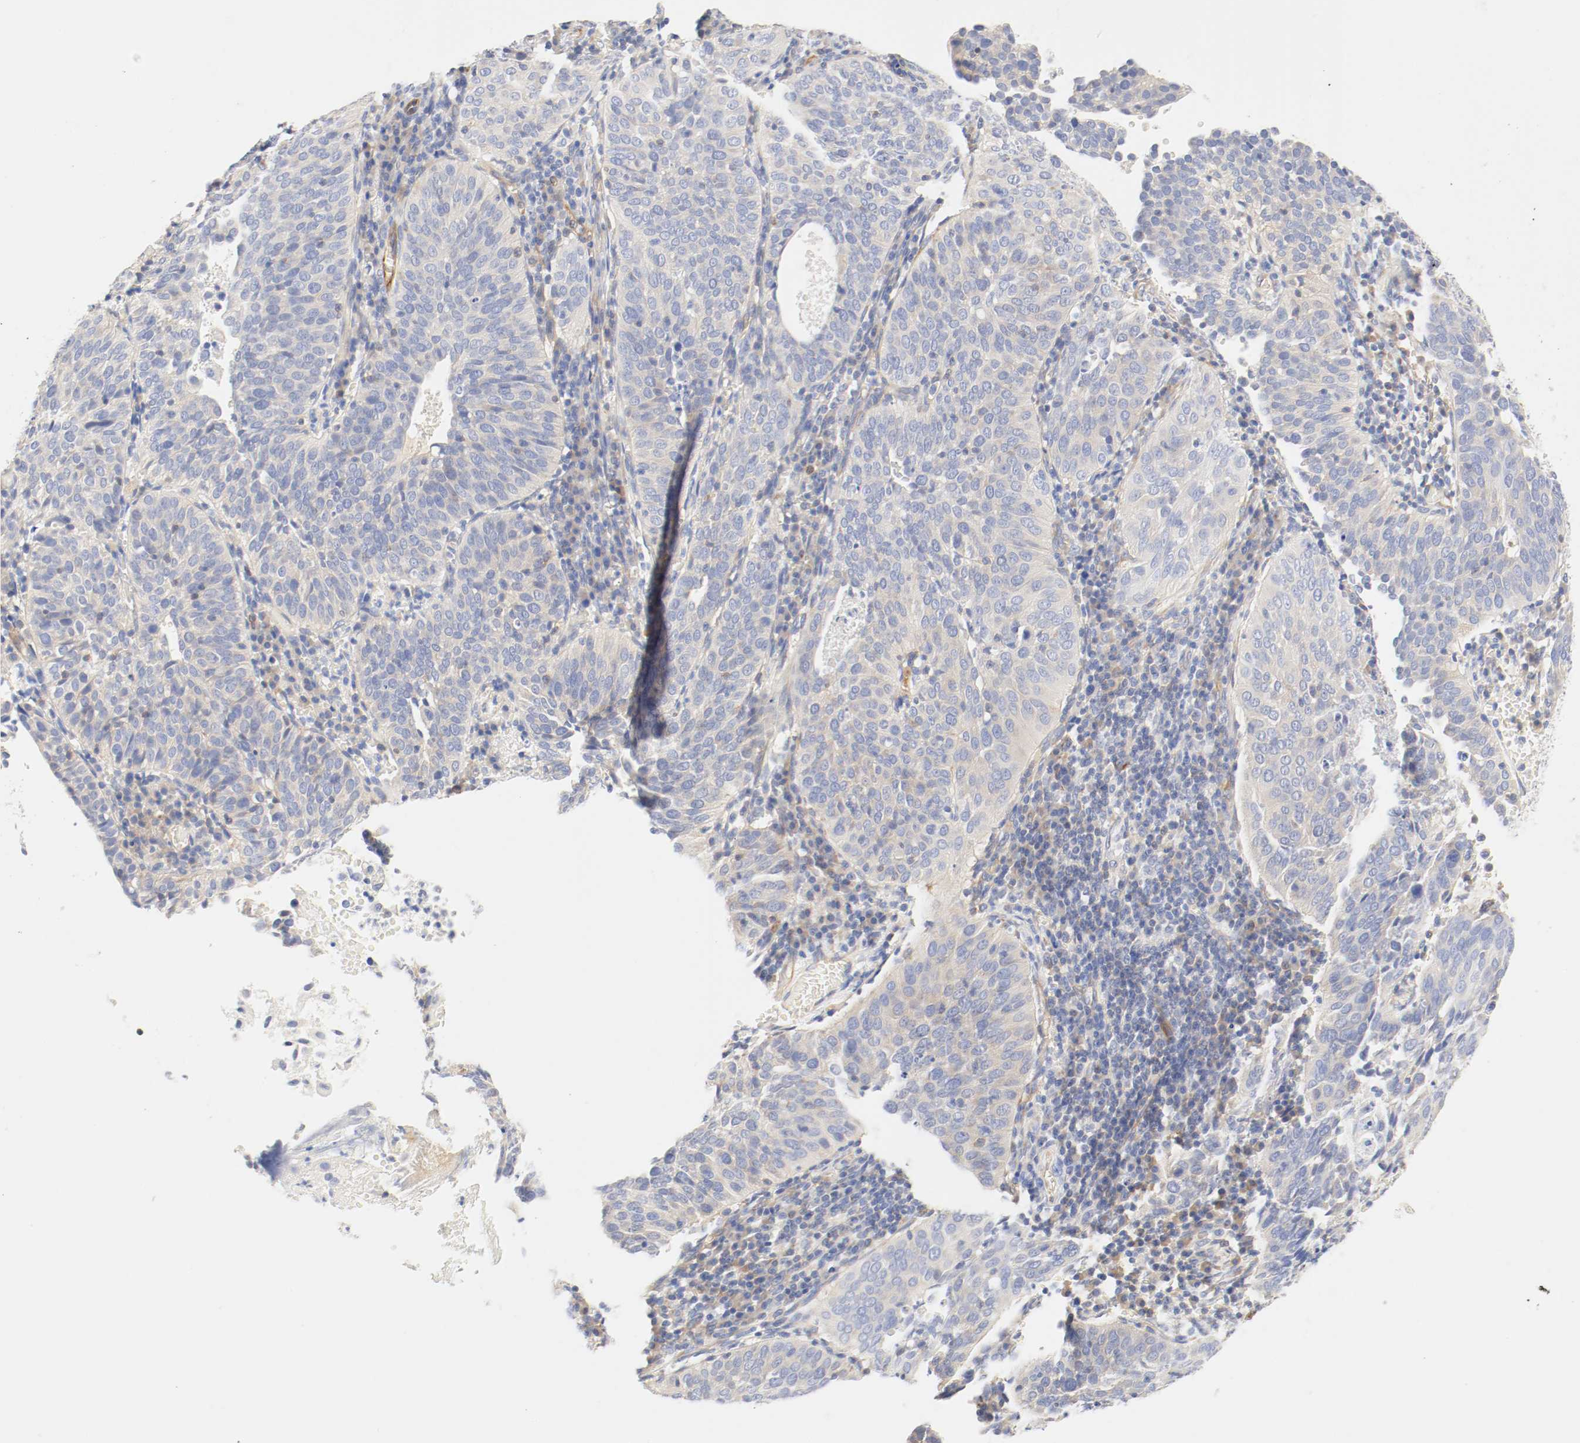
{"staining": {"intensity": "weak", "quantity": "25%-75%", "location": "cytoplasmic/membranous"}, "tissue": "cervical cancer", "cell_type": "Tumor cells", "image_type": "cancer", "snomed": [{"axis": "morphology", "description": "Squamous cell carcinoma, NOS"}, {"axis": "topography", "description": "Cervix"}], "caption": "Cervical cancer was stained to show a protein in brown. There is low levels of weak cytoplasmic/membranous positivity in approximately 25%-75% of tumor cells.", "gene": "GIT1", "patient": {"sex": "female", "age": 39}}